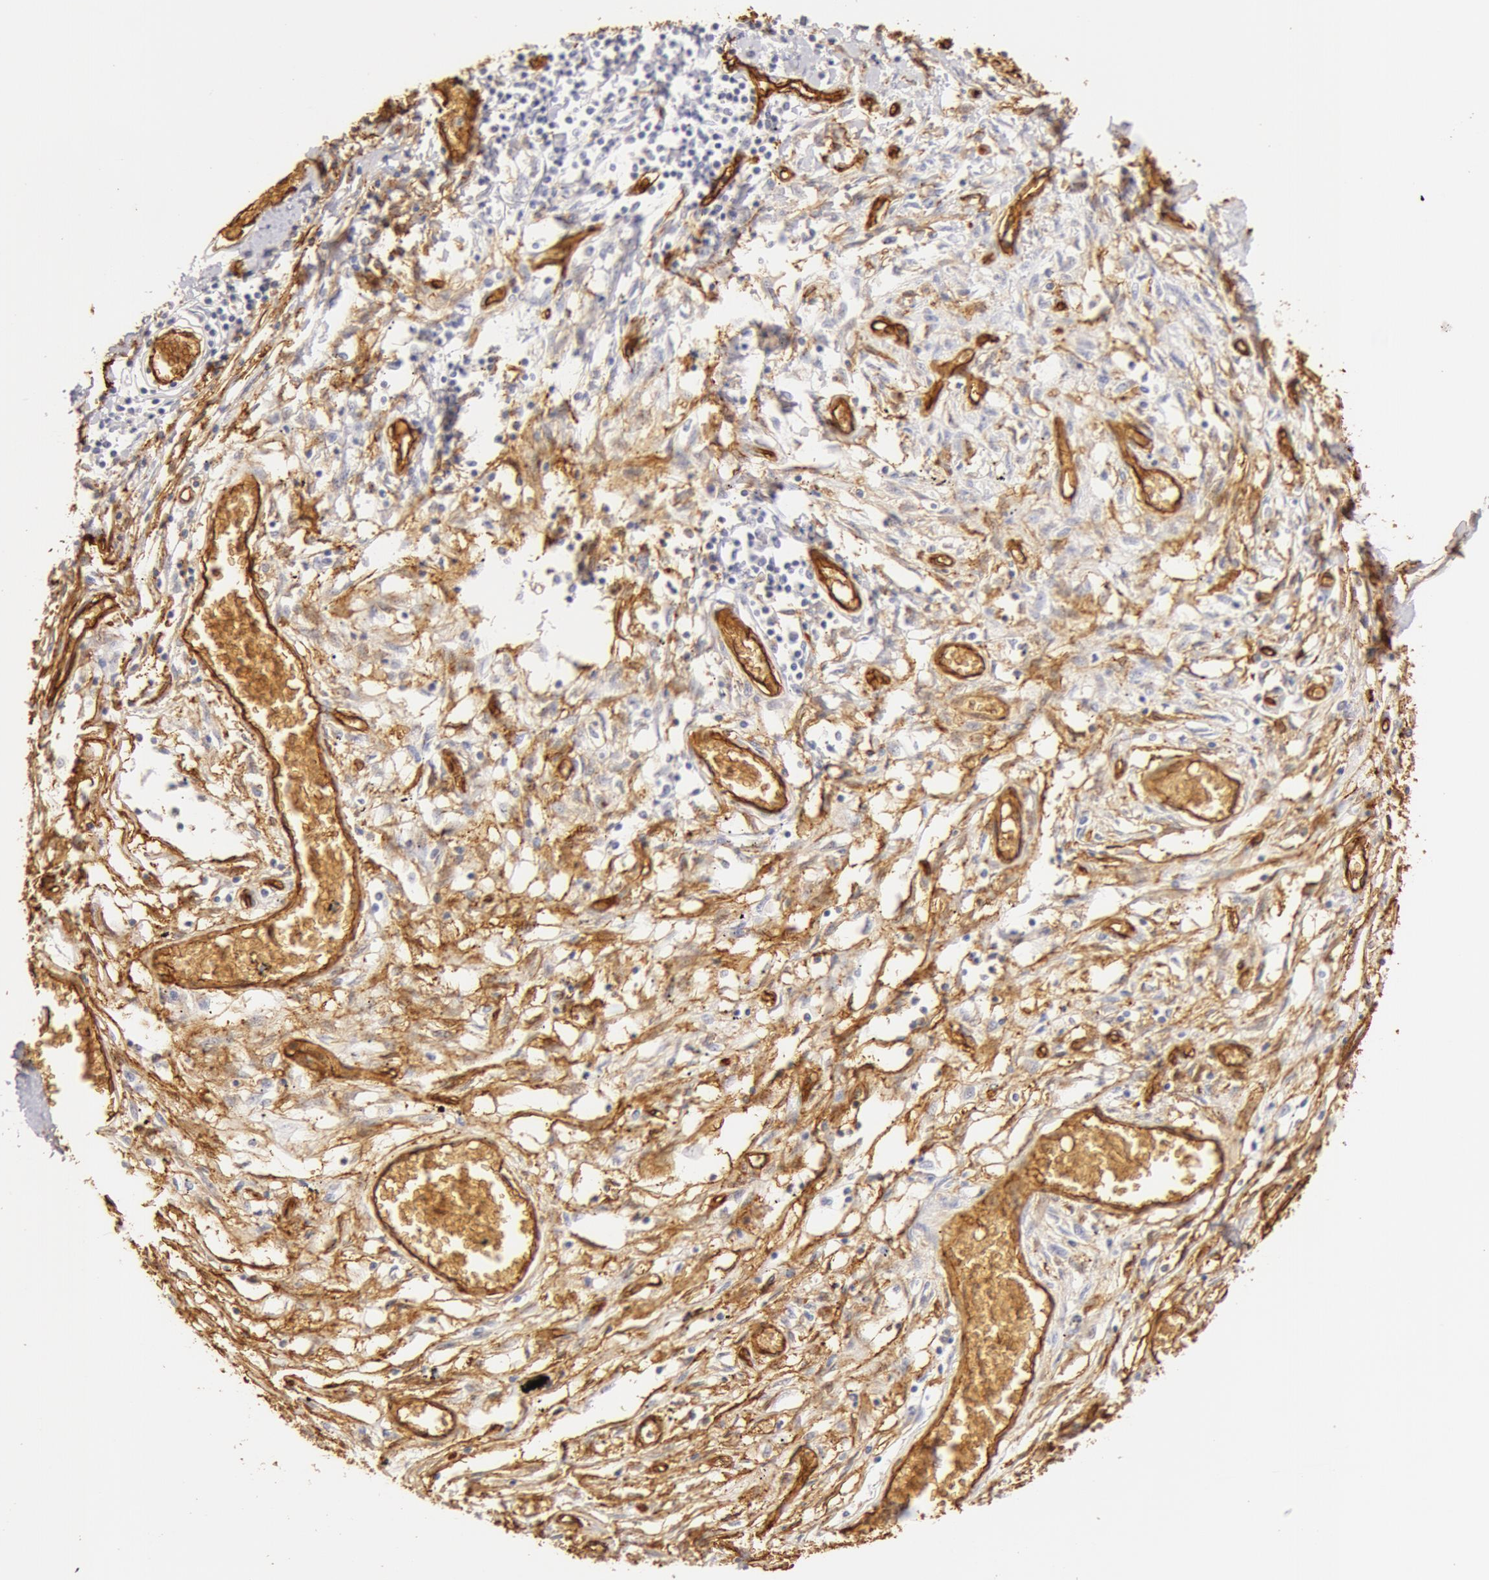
{"staining": {"intensity": "moderate", "quantity": "<25%", "location": "cytoplasmic/membranous"}, "tissue": "adipose tissue", "cell_type": "Adipocytes", "image_type": "normal", "snomed": [{"axis": "morphology", "description": "Normal tissue, NOS"}, {"axis": "morphology", "description": "Sarcoma, NOS"}, {"axis": "topography", "description": "Skin"}, {"axis": "topography", "description": "Soft tissue"}], "caption": "This is an image of IHC staining of normal adipose tissue, which shows moderate positivity in the cytoplasmic/membranous of adipocytes.", "gene": "AQP1", "patient": {"sex": "female", "age": 51}}